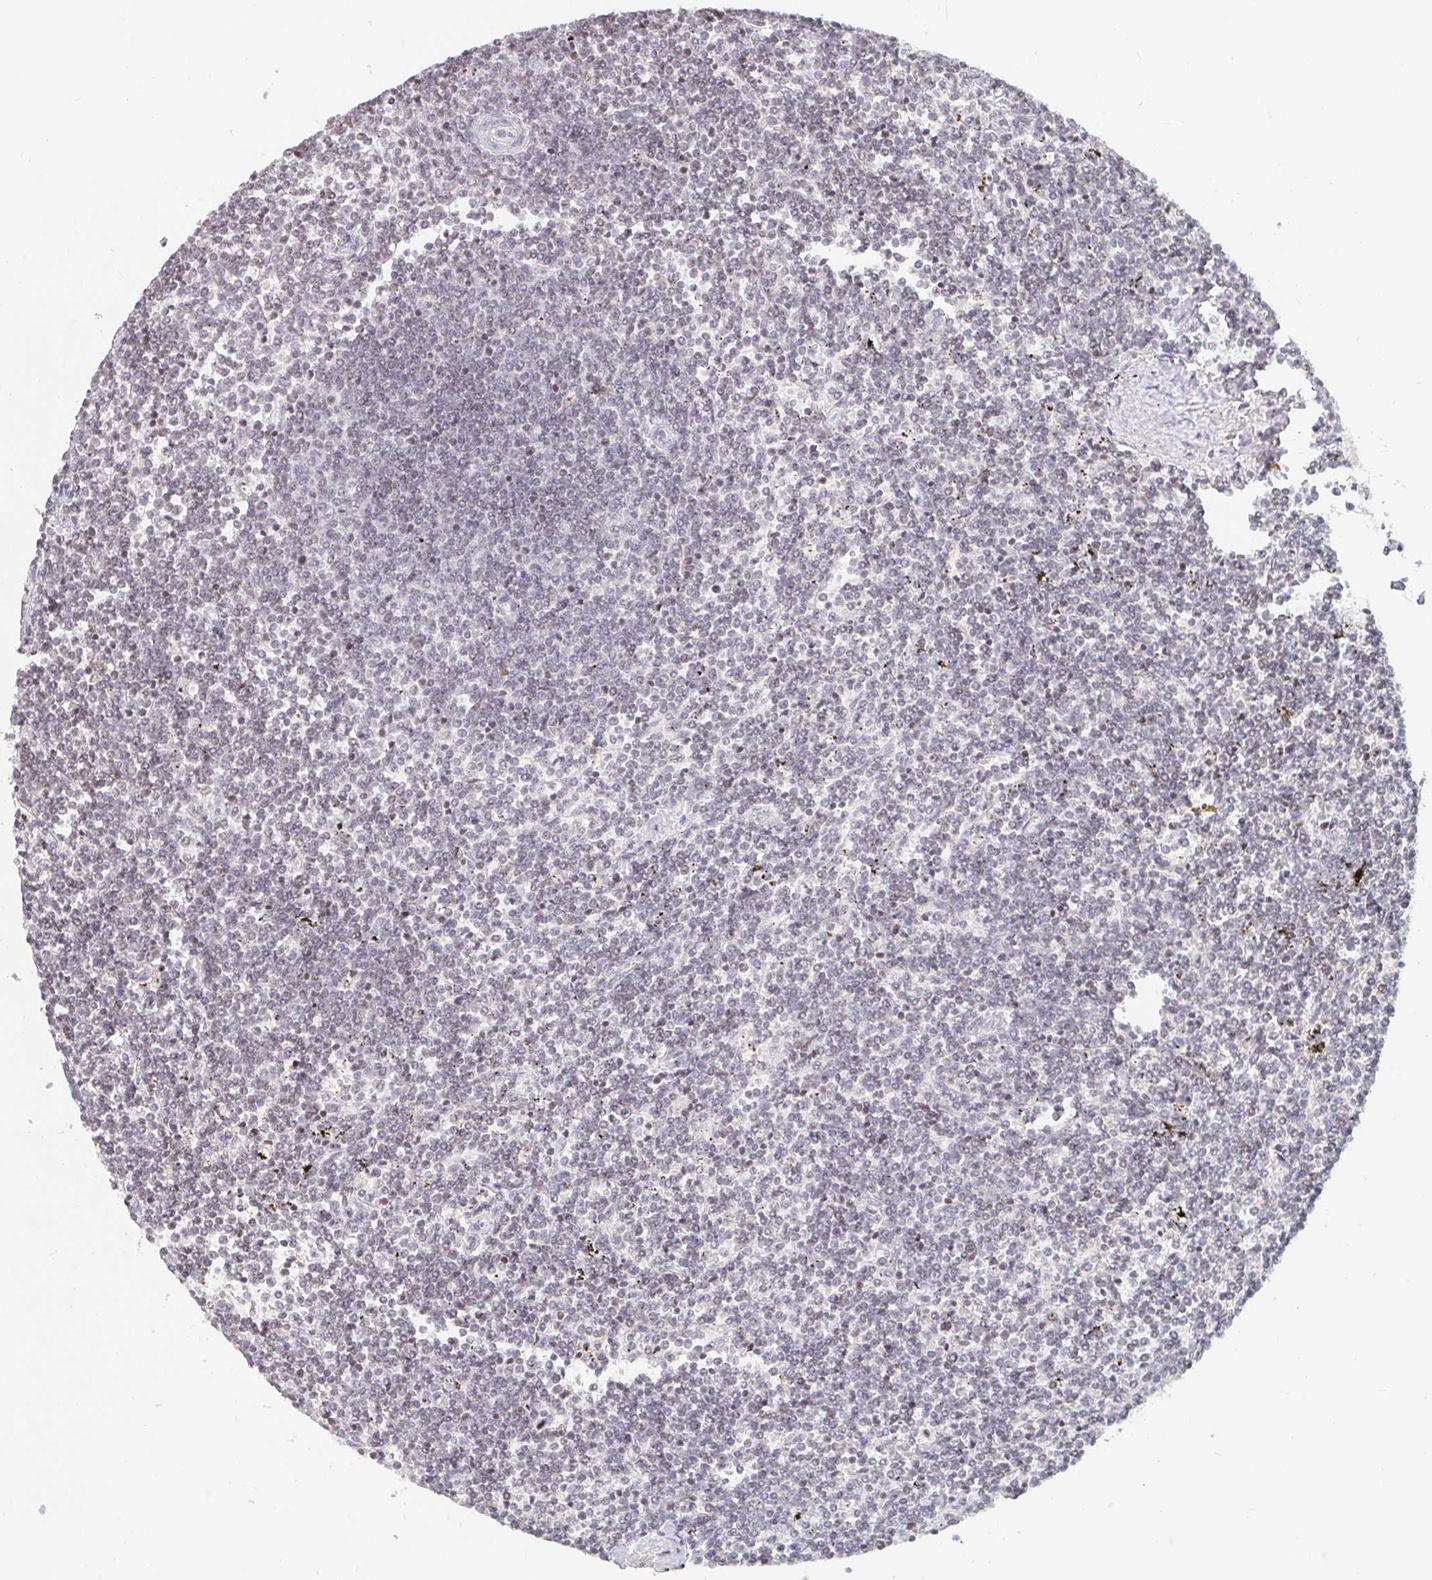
{"staining": {"intensity": "negative", "quantity": "none", "location": "none"}, "tissue": "lymphoma", "cell_type": "Tumor cells", "image_type": "cancer", "snomed": [{"axis": "morphology", "description": "Malignant lymphoma, non-Hodgkin's type, Low grade"}, {"axis": "topography", "description": "Spleen"}], "caption": "Low-grade malignant lymphoma, non-Hodgkin's type was stained to show a protein in brown. There is no significant staining in tumor cells.", "gene": "NME9", "patient": {"sex": "male", "age": 78}}